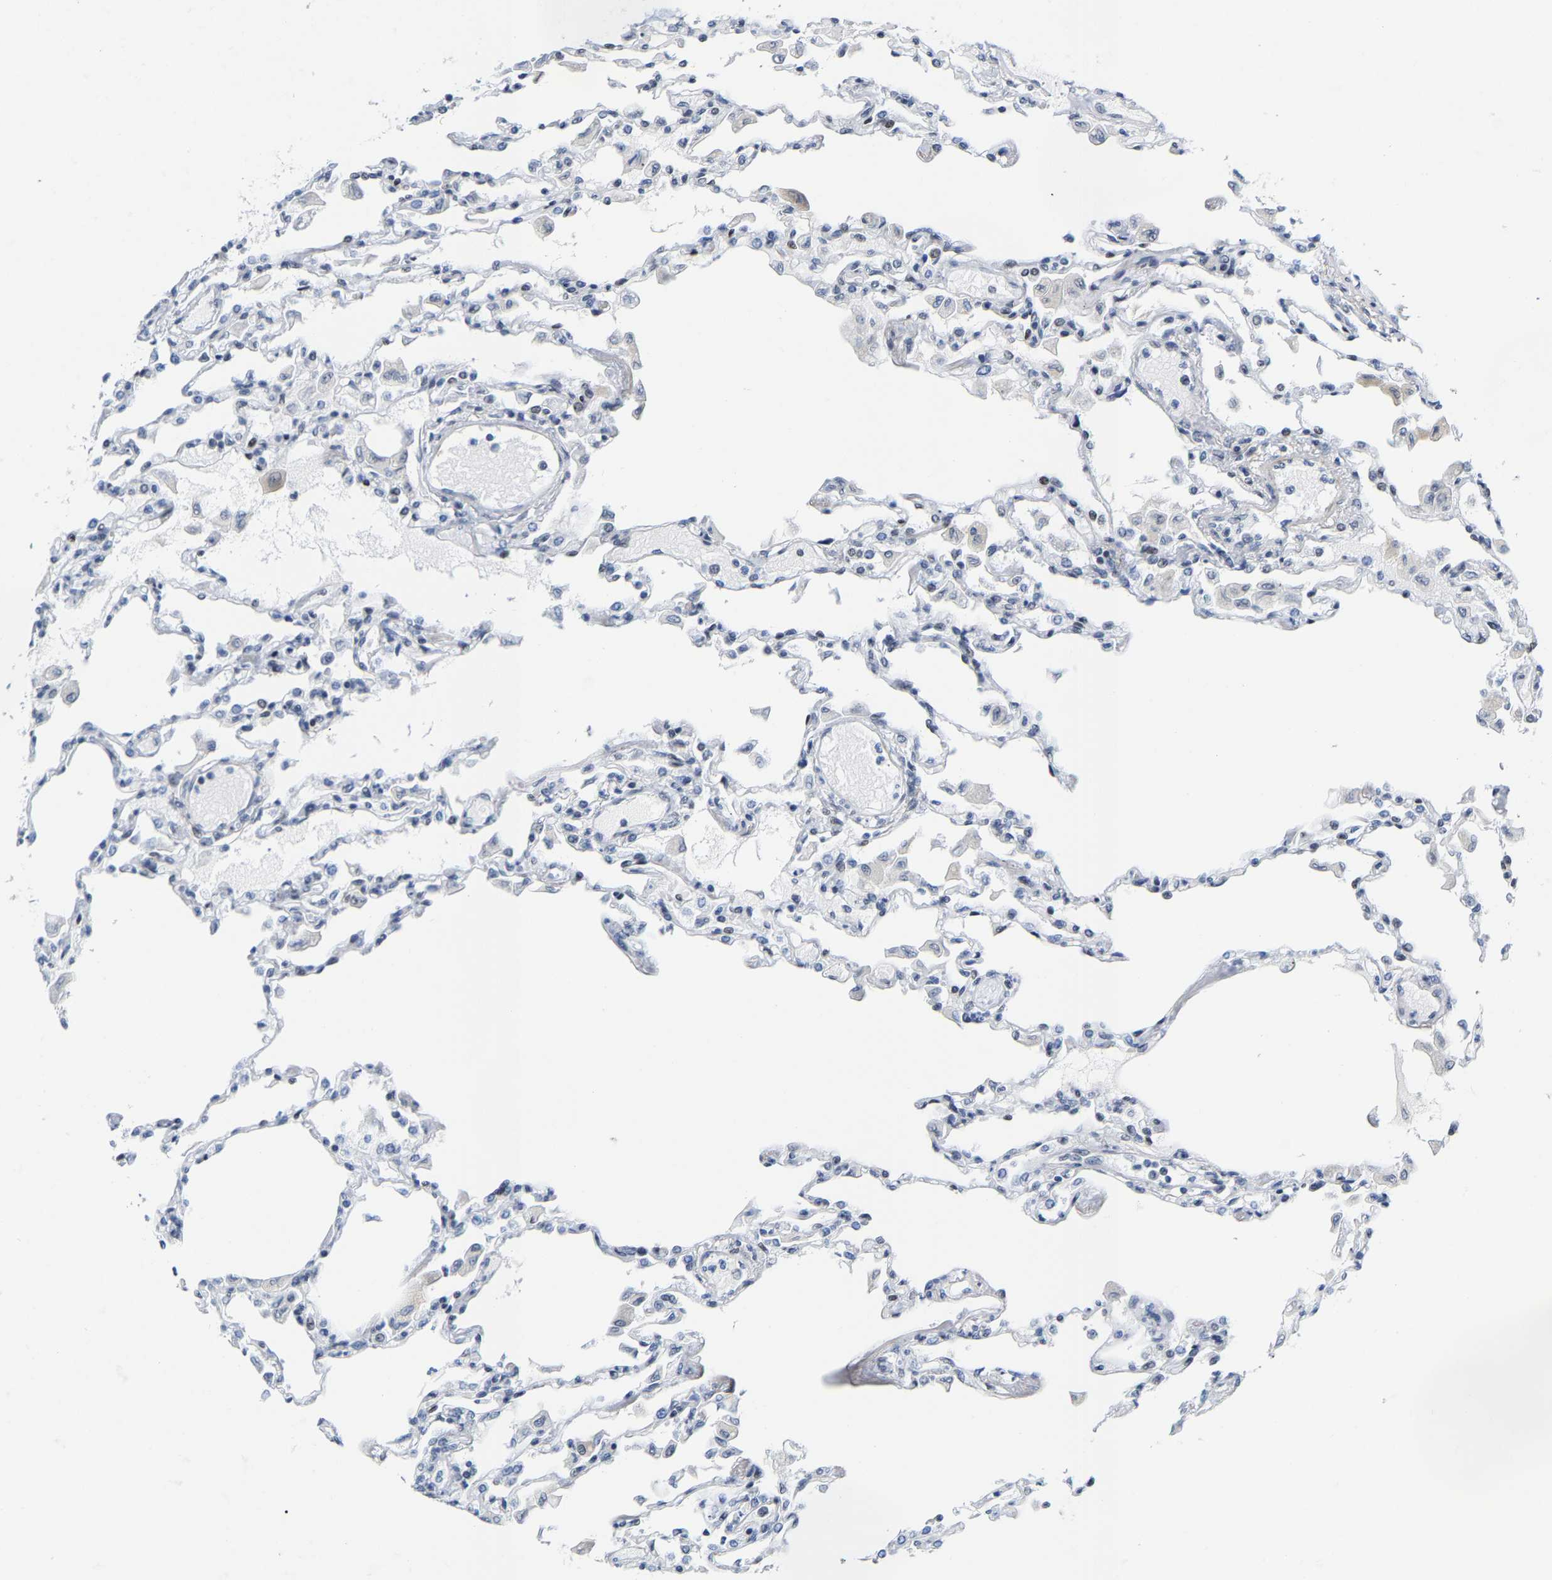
{"staining": {"intensity": "weak", "quantity": "<25%", "location": "nuclear"}, "tissue": "lung", "cell_type": "Alveolar cells", "image_type": "normal", "snomed": [{"axis": "morphology", "description": "Normal tissue, NOS"}, {"axis": "topography", "description": "Bronchus"}, {"axis": "topography", "description": "Lung"}], "caption": "Immunohistochemical staining of normal human lung displays no significant expression in alveolar cells.", "gene": "FAM180A", "patient": {"sex": "female", "age": 49}}